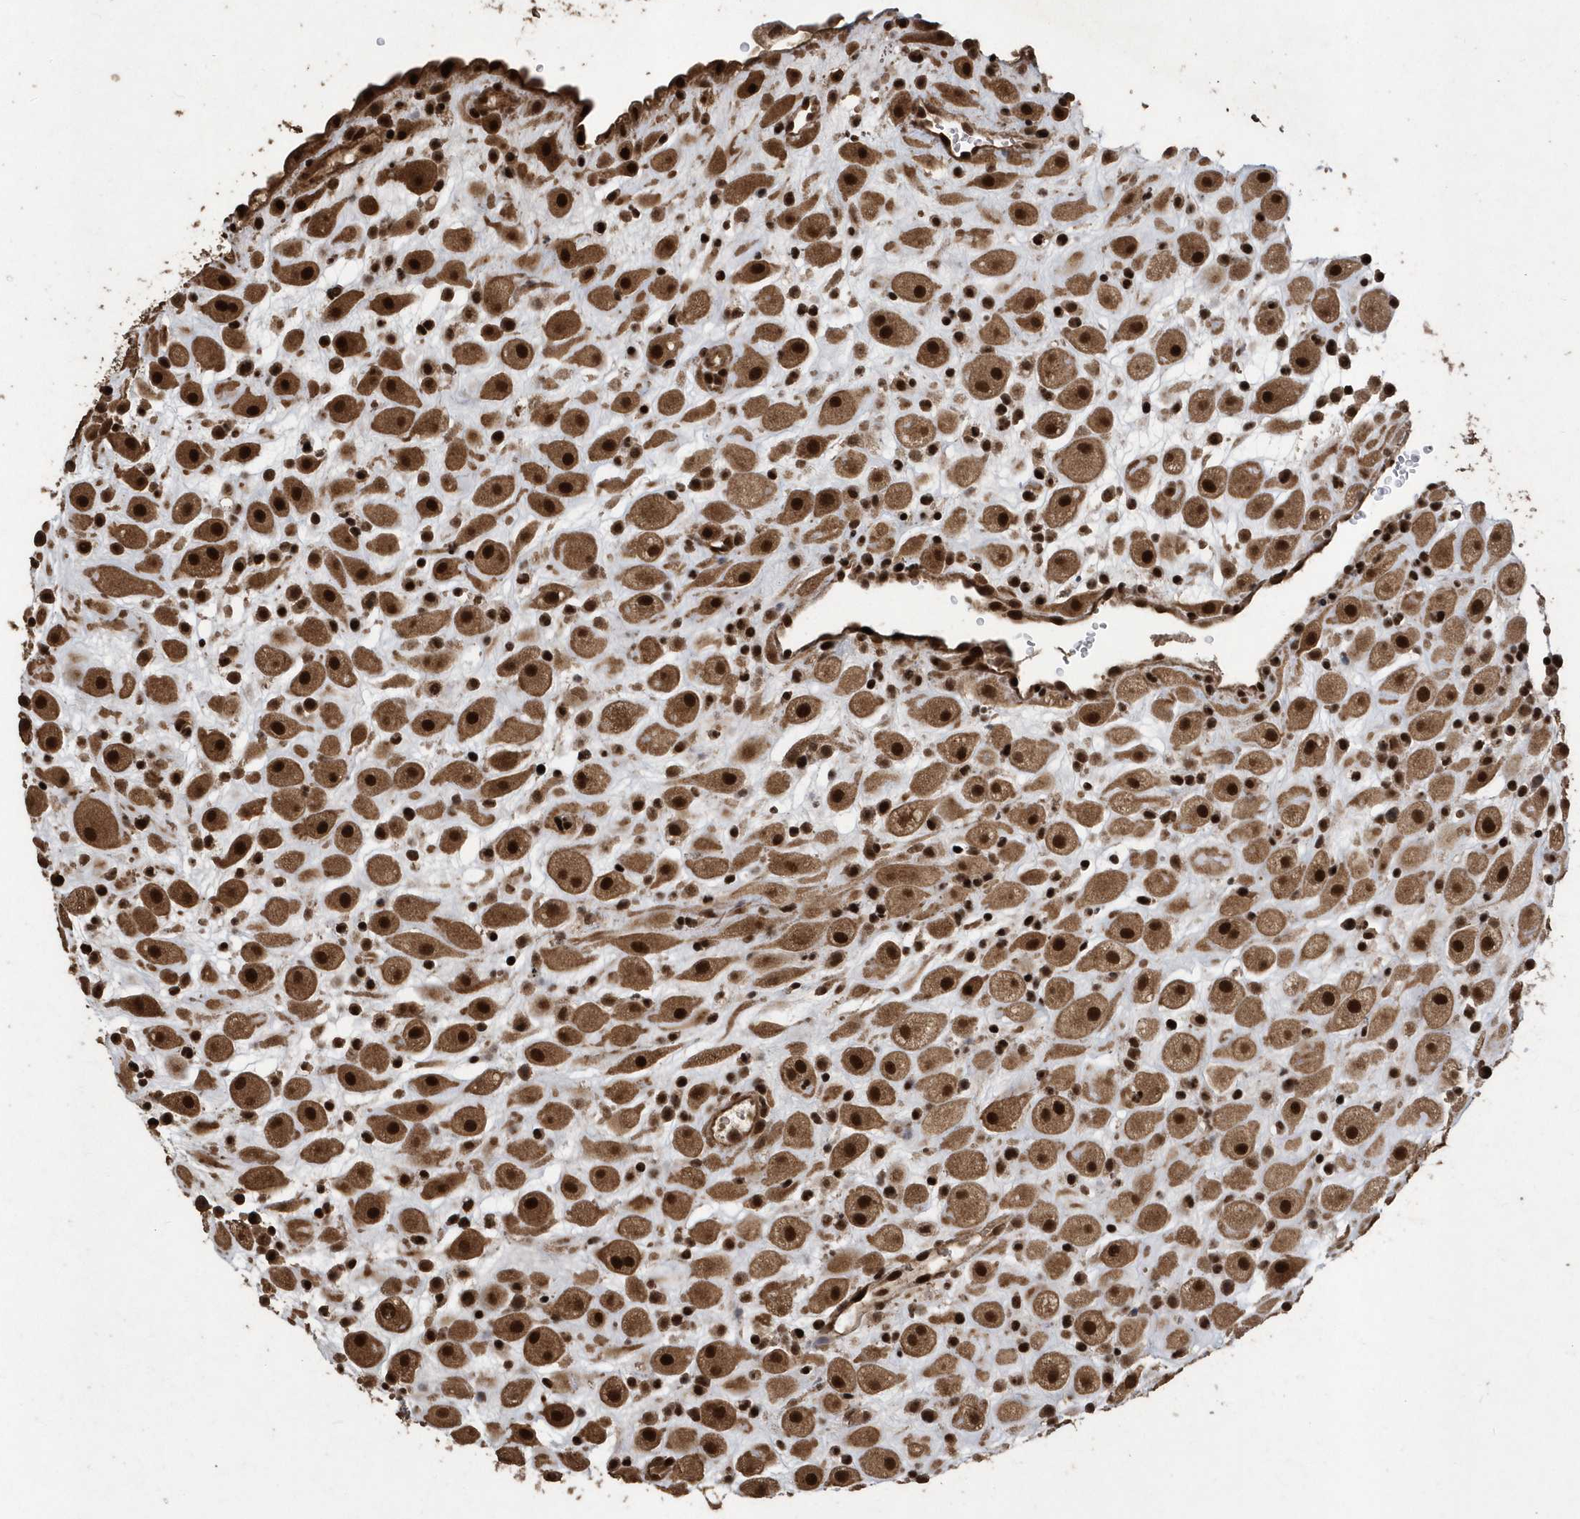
{"staining": {"intensity": "strong", "quantity": ">75%", "location": "cytoplasmic/membranous,nuclear"}, "tissue": "placenta", "cell_type": "Decidual cells", "image_type": "normal", "snomed": [{"axis": "morphology", "description": "Normal tissue, NOS"}, {"axis": "topography", "description": "Placenta"}], "caption": "Immunohistochemical staining of benign placenta shows high levels of strong cytoplasmic/membranous,nuclear staining in about >75% of decidual cells. The protein of interest is stained brown, and the nuclei are stained in blue (DAB IHC with brightfield microscopy, high magnification).", "gene": "INTS12", "patient": {"sex": "female", "age": 35}}